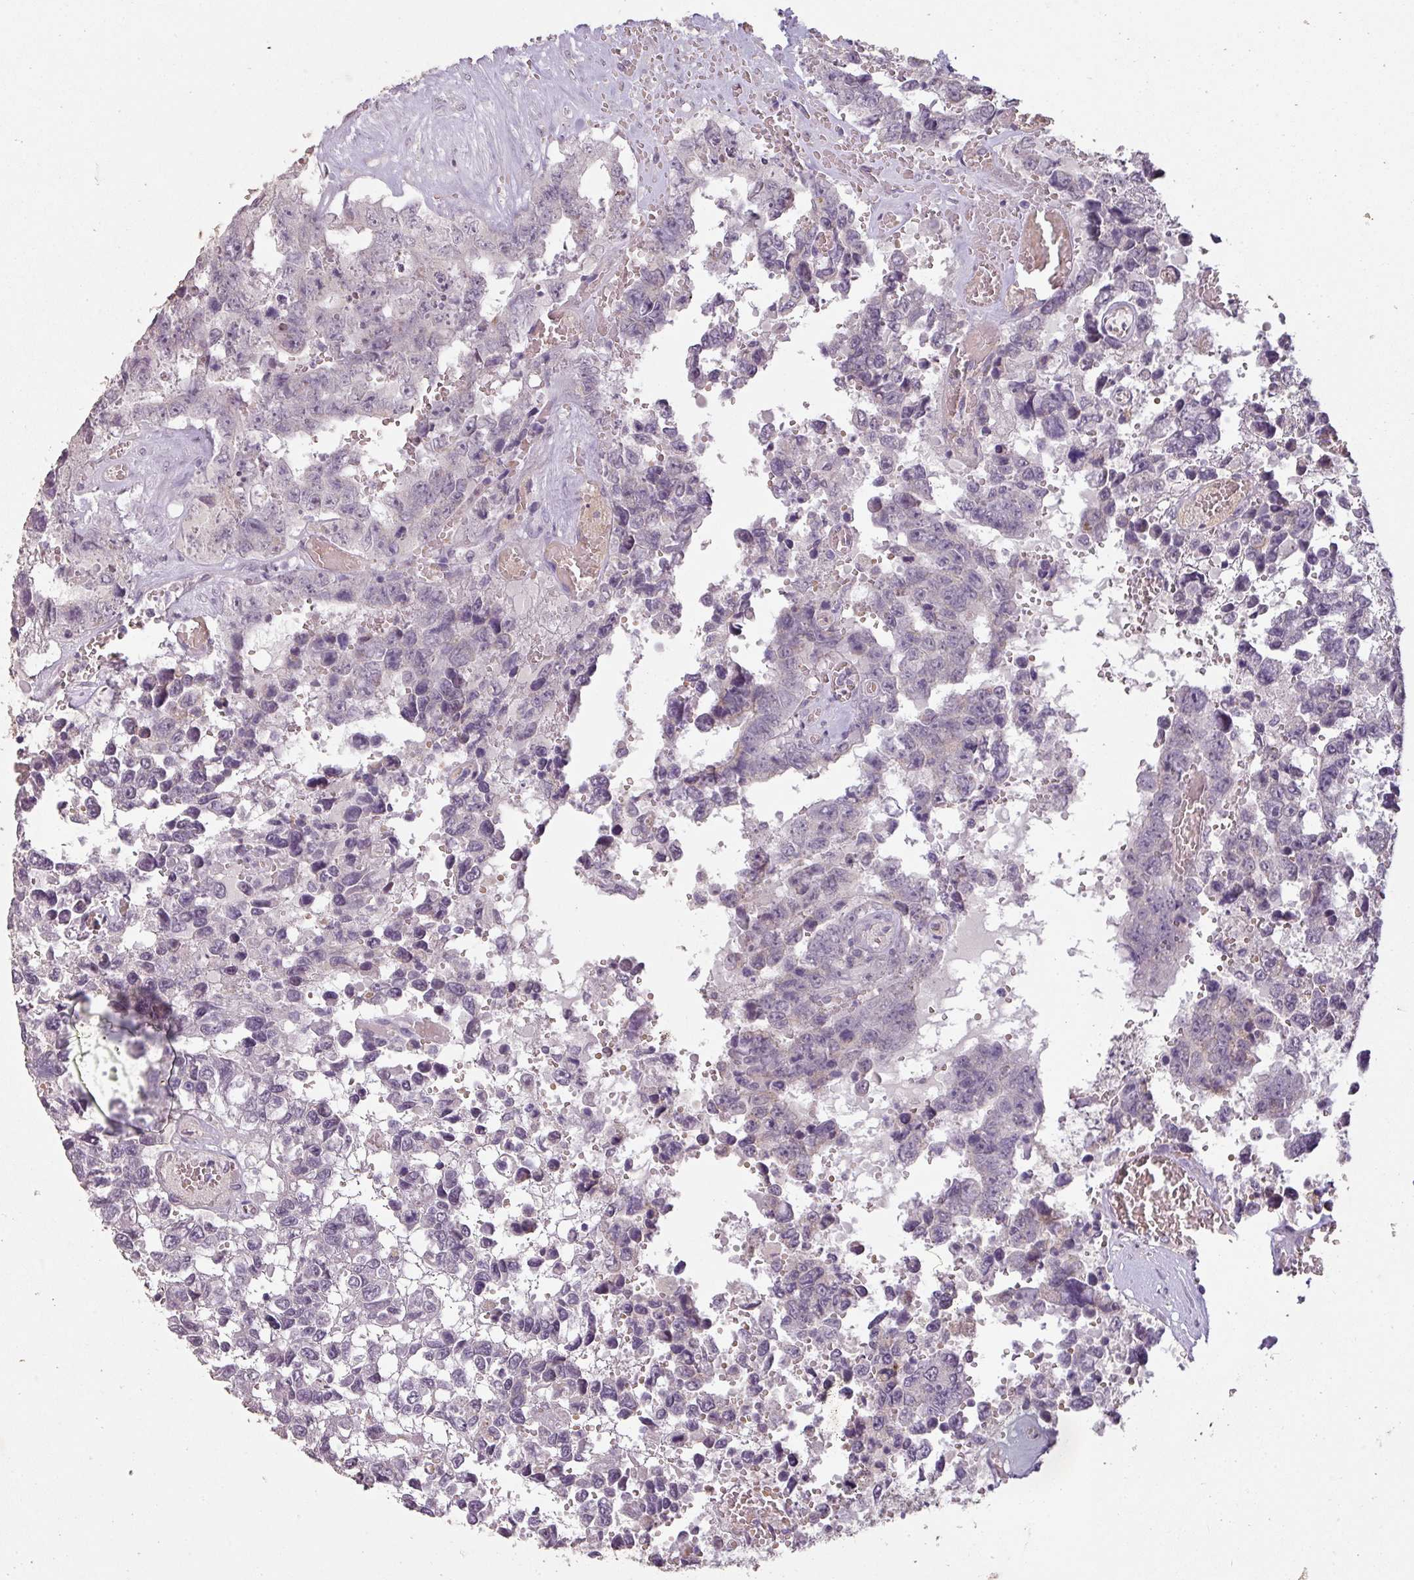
{"staining": {"intensity": "negative", "quantity": "none", "location": "none"}, "tissue": "testis cancer", "cell_type": "Tumor cells", "image_type": "cancer", "snomed": [{"axis": "morphology", "description": "Normal tissue, NOS"}, {"axis": "morphology", "description": "Carcinoma, Embryonal, NOS"}, {"axis": "topography", "description": "Testis"}, {"axis": "topography", "description": "Epididymis"}], "caption": "Protein analysis of testis cancer (embryonal carcinoma) shows no significant staining in tumor cells.", "gene": "LYPLA1", "patient": {"sex": "male", "age": 25}}